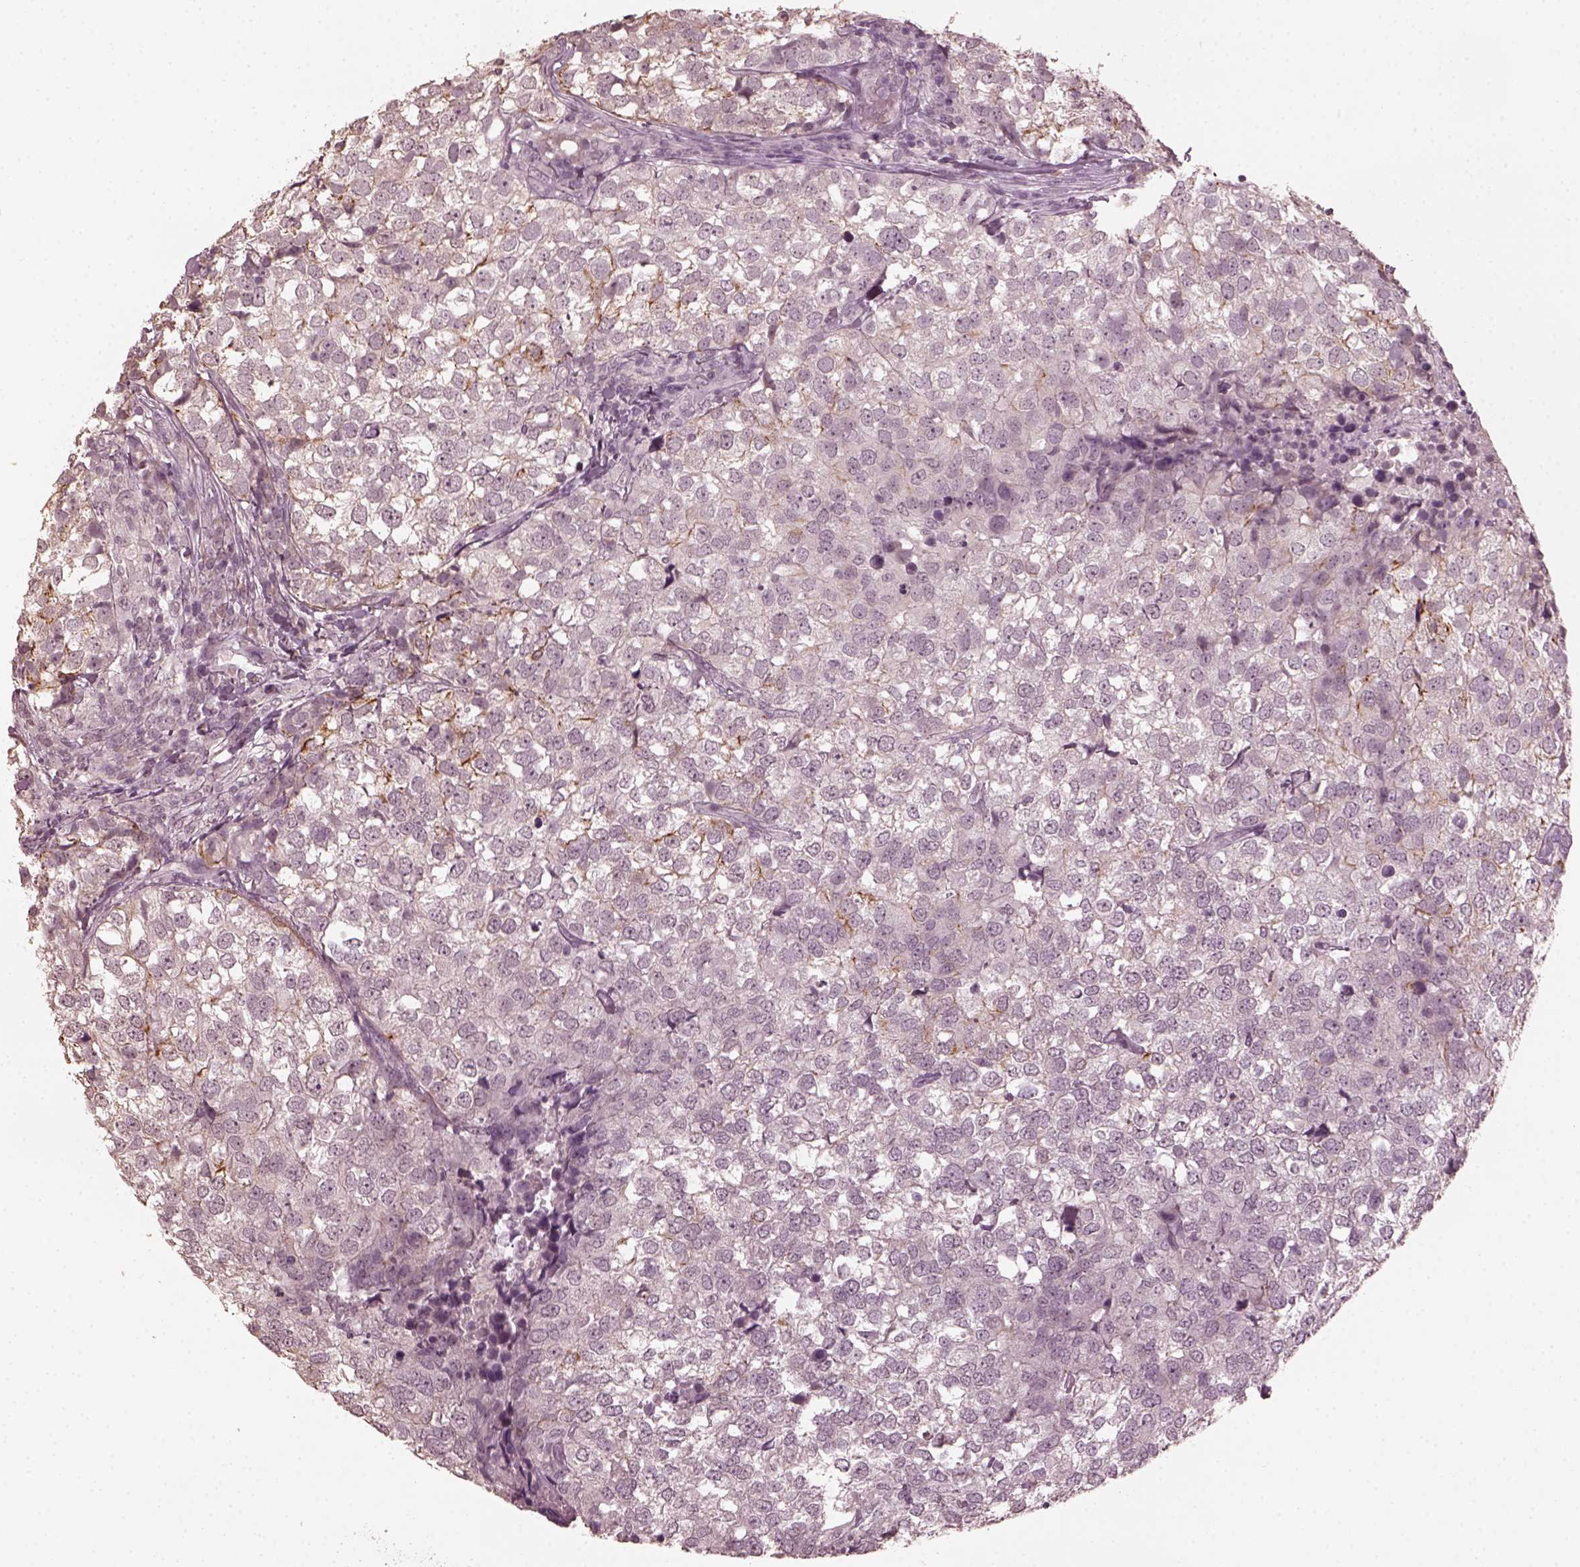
{"staining": {"intensity": "strong", "quantity": "<25%", "location": "cytoplasmic/membranous"}, "tissue": "breast cancer", "cell_type": "Tumor cells", "image_type": "cancer", "snomed": [{"axis": "morphology", "description": "Duct carcinoma"}, {"axis": "topography", "description": "Breast"}], "caption": "Immunohistochemistry (IHC) (DAB) staining of human breast invasive ductal carcinoma reveals strong cytoplasmic/membranous protein staining in approximately <25% of tumor cells. Nuclei are stained in blue.", "gene": "KRT79", "patient": {"sex": "female", "age": 30}}